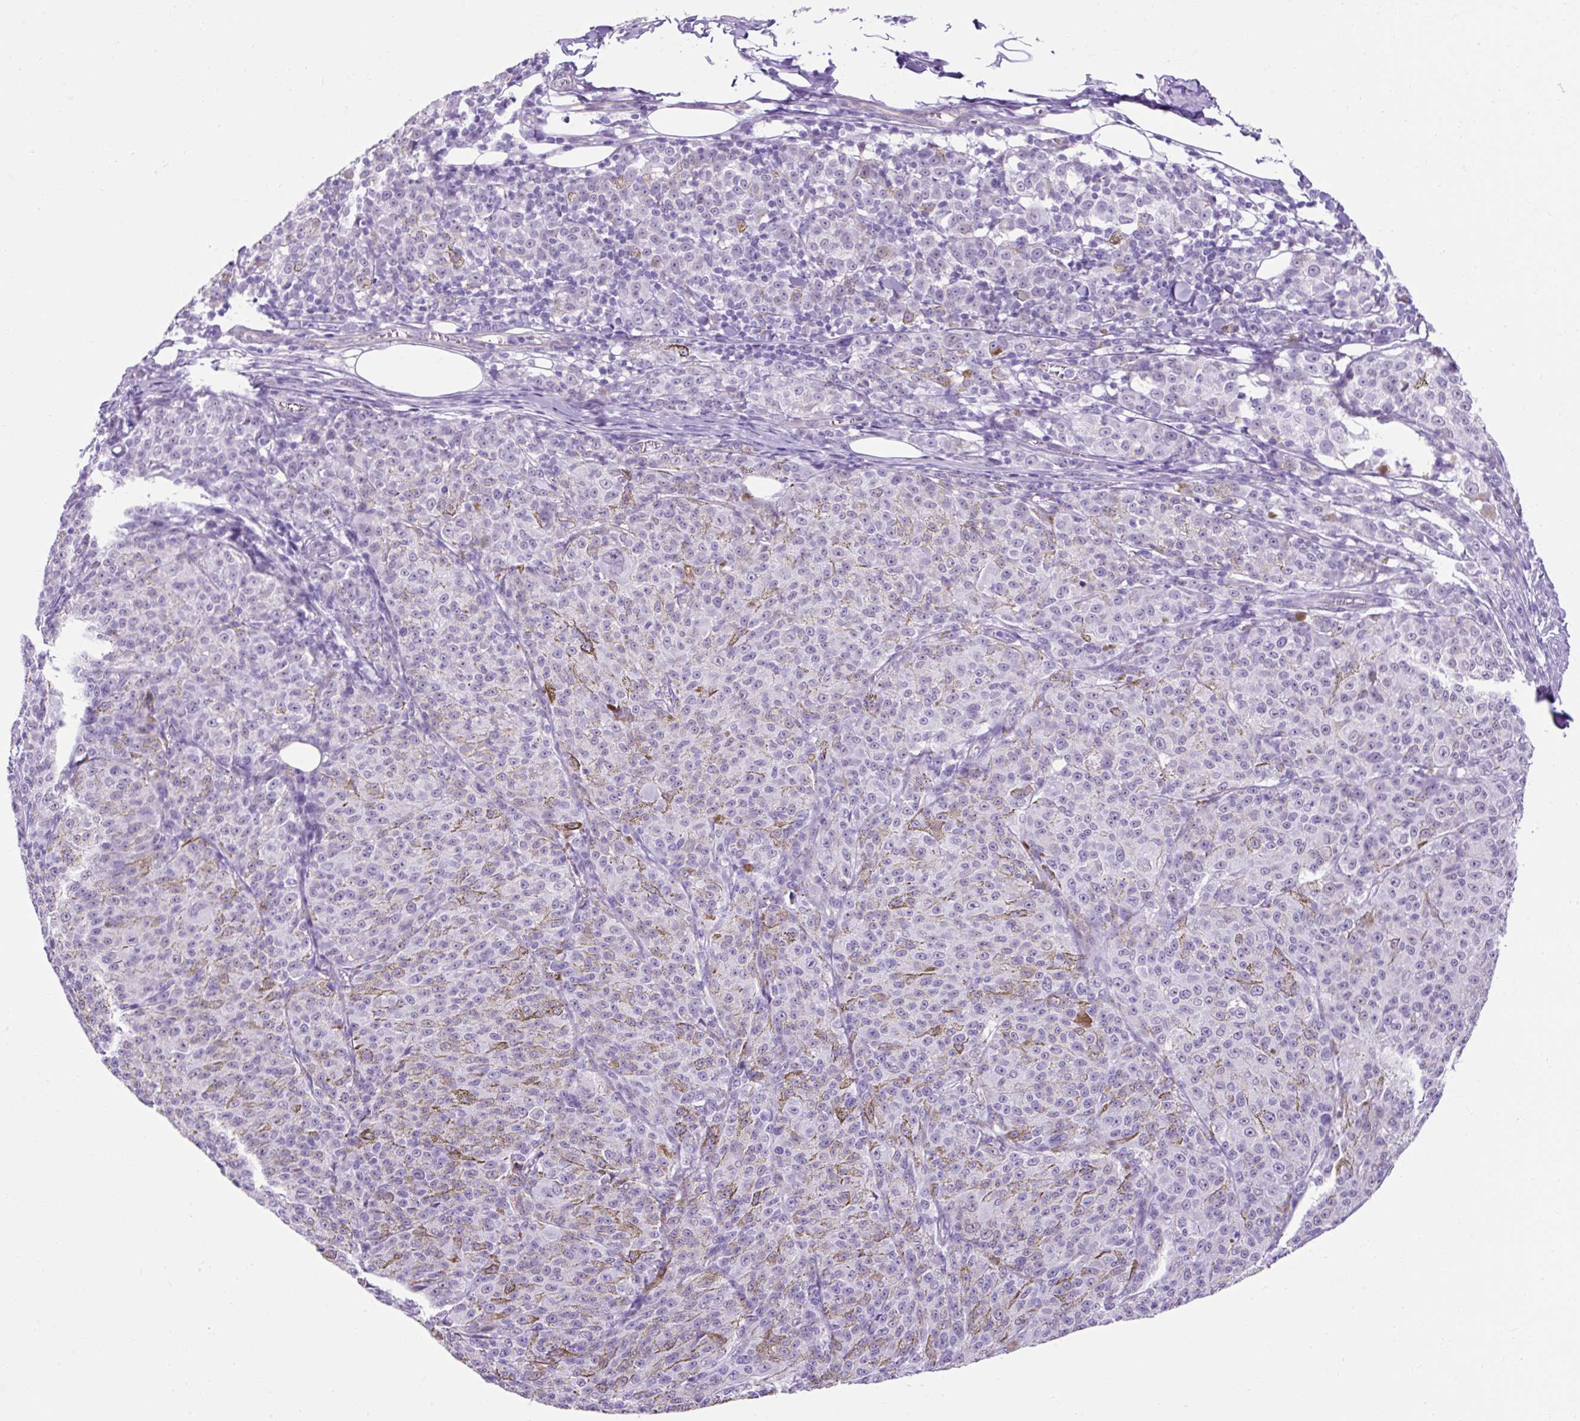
{"staining": {"intensity": "negative", "quantity": "none", "location": "none"}, "tissue": "melanoma", "cell_type": "Tumor cells", "image_type": "cancer", "snomed": [{"axis": "morphology", "description": "Malignant melanoma, NOS"}, {"axis": "topography", "description": "Skin"}], "caption": "Histopathology image shows no significant protein expression in tumor cells of melanoma.", "gene": "KRT12", "patient": {"sex": "female", "age": 52}}